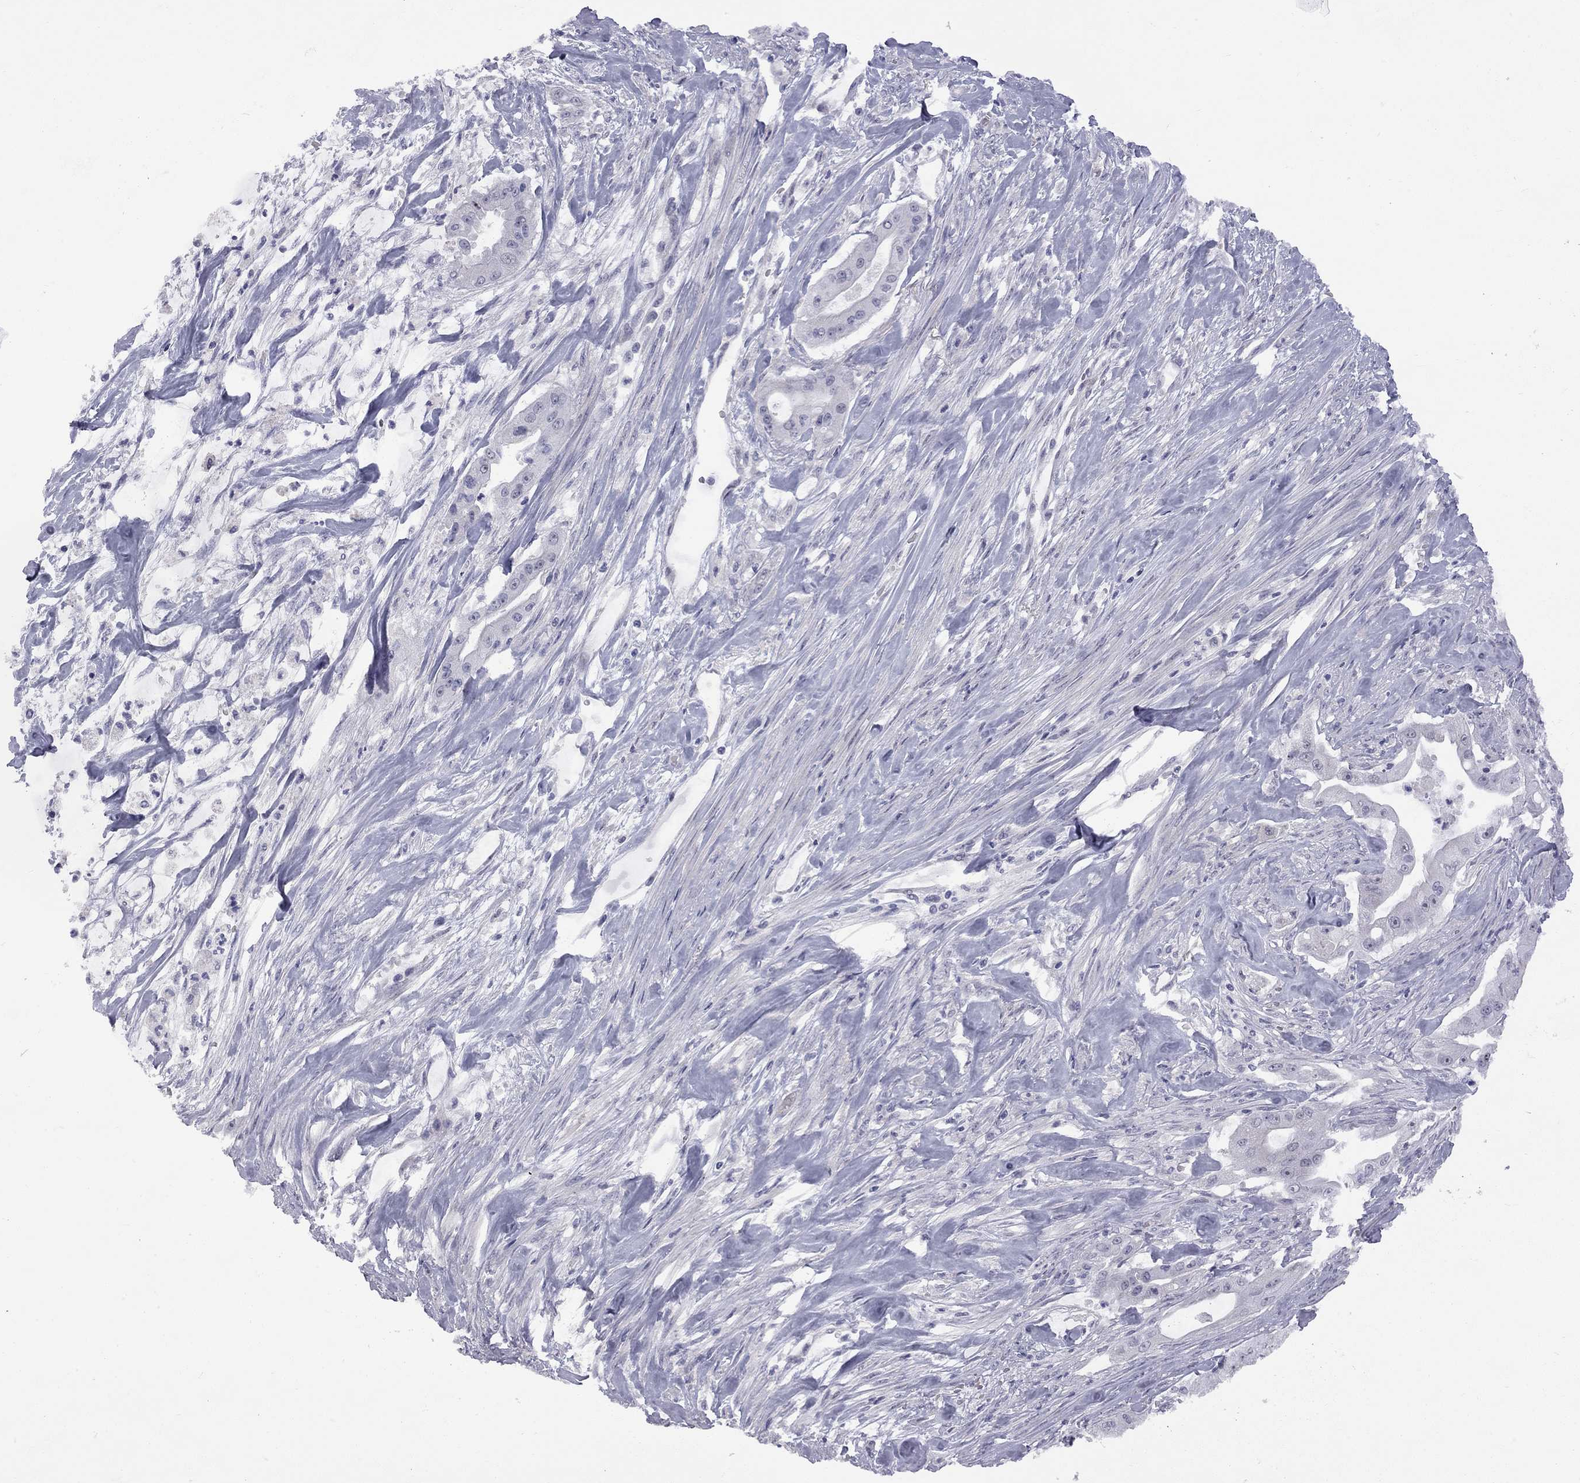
{"staining": {"intensity": "negative", "quantity": "none", "location": "none"}, "tissue": "pancreatic cancer", "cell_type": "Tumor cells", "image_type": "cancer", "snomed": [{"axis": "morphology", "description": "Normal tissue, NOS"}, {"axis": "morphology", "description": "Inflammation, NOS"}, {"axis": "morphology", "description": "Adenocarcinoma, NOS"}, {"axis": "topography", "description": "Pancreas"}], "caption": "An IHC image of pancreatic cancer (adenocarcinoma) is shown. There is no staining in tumor cells of pancreatic cancer (adenocarcinoma).", "gene": "GSG1L", "patient": {"sex": "male", "age": 57}}